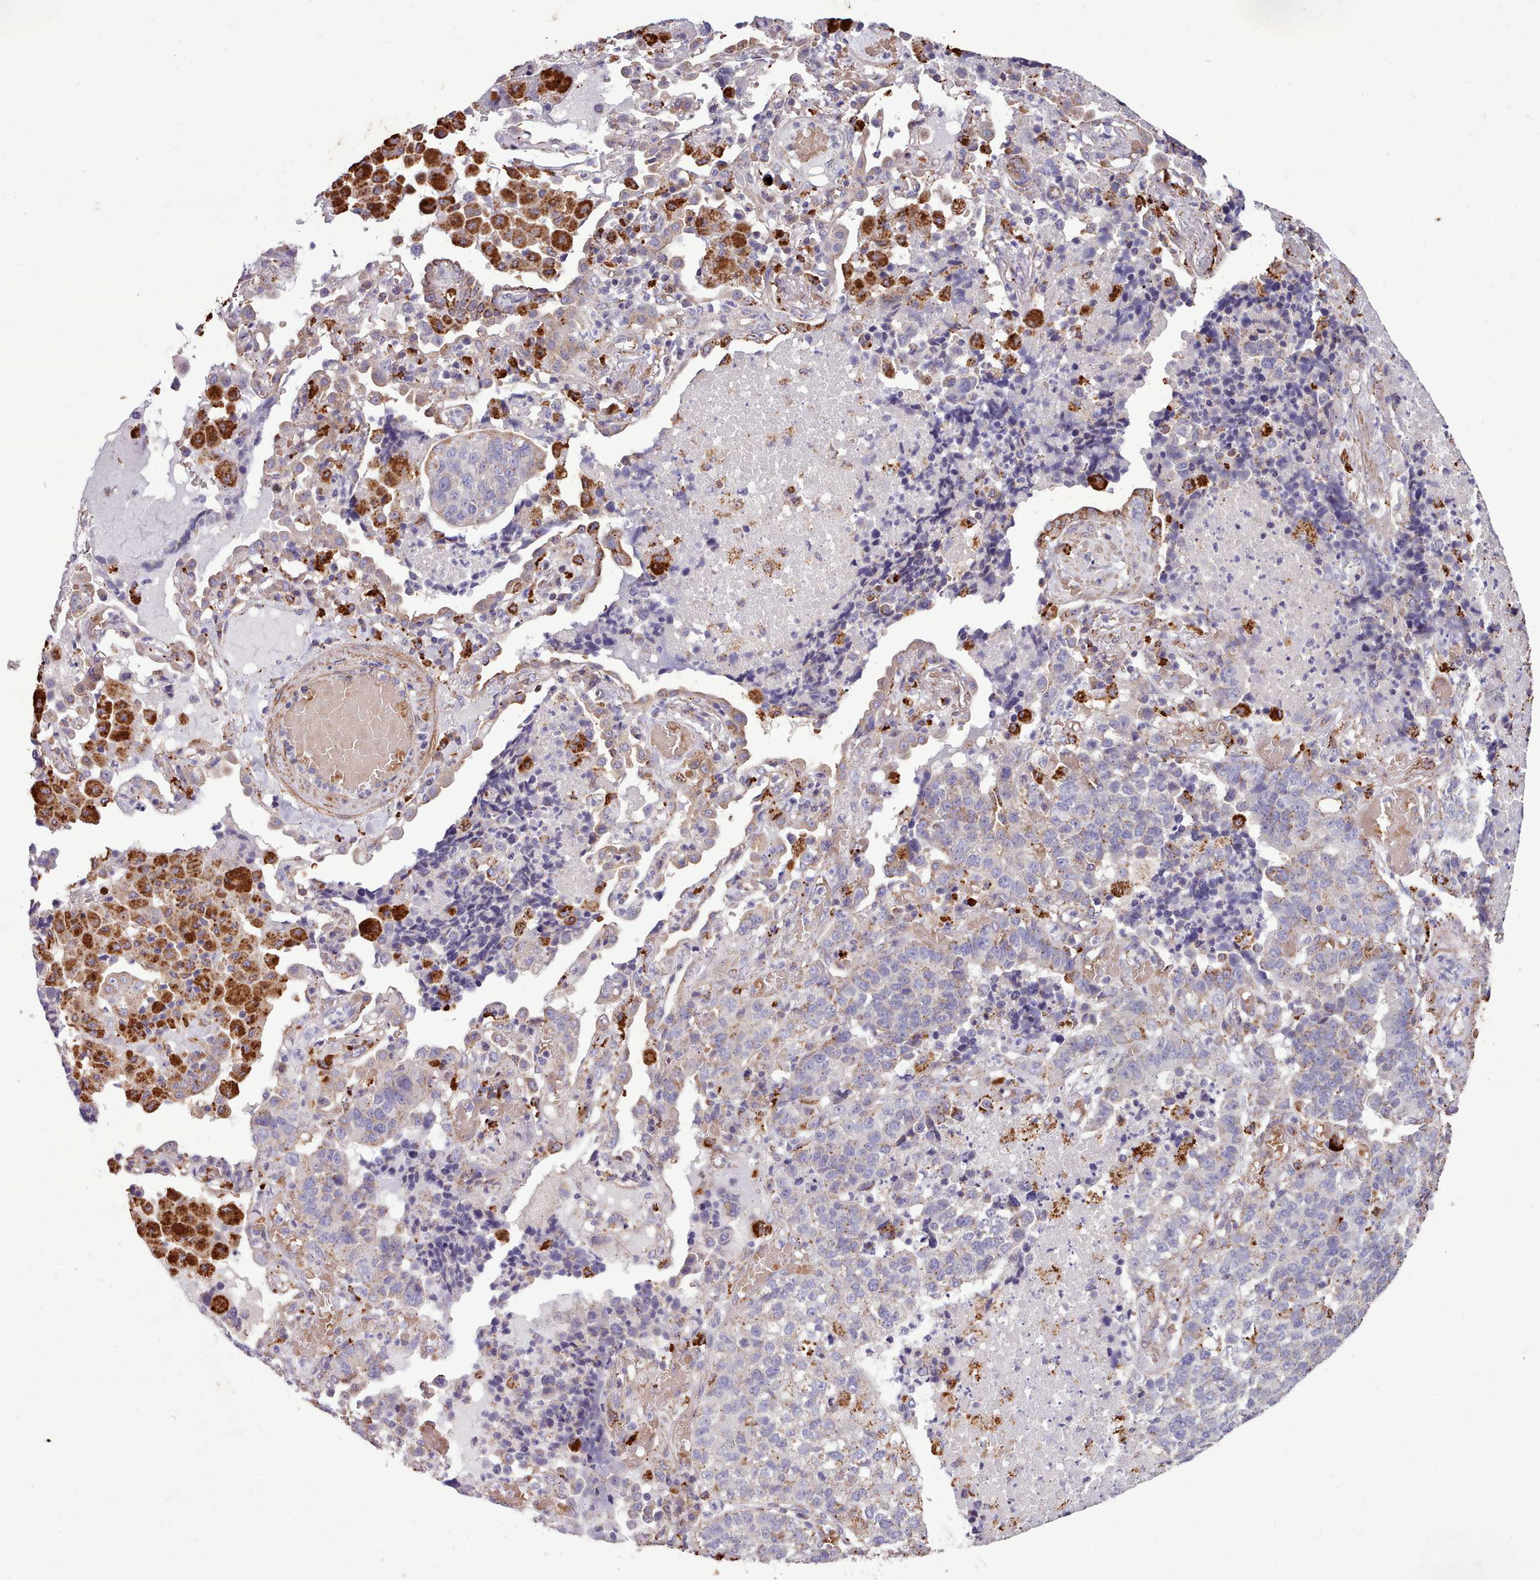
{"staining": {"intensity": "weak", "quantity": "<25%", "location": "cytoplasmic/membranous"}, "tissue": "lung cancer", "cell_type": "Tumor cells", "image_type": "cancer", "snomed": [{"axis": "morphology", "description": "Adenocarcinoma, NOS"}, {"axis": "topography", "description": "Lung"}], "caption": "There is no significant expression in tumor cells of lung cancer (adenocarcinoma).", "gene": "PACSIN3", "patient": {"sex": "male", "age": 49}}